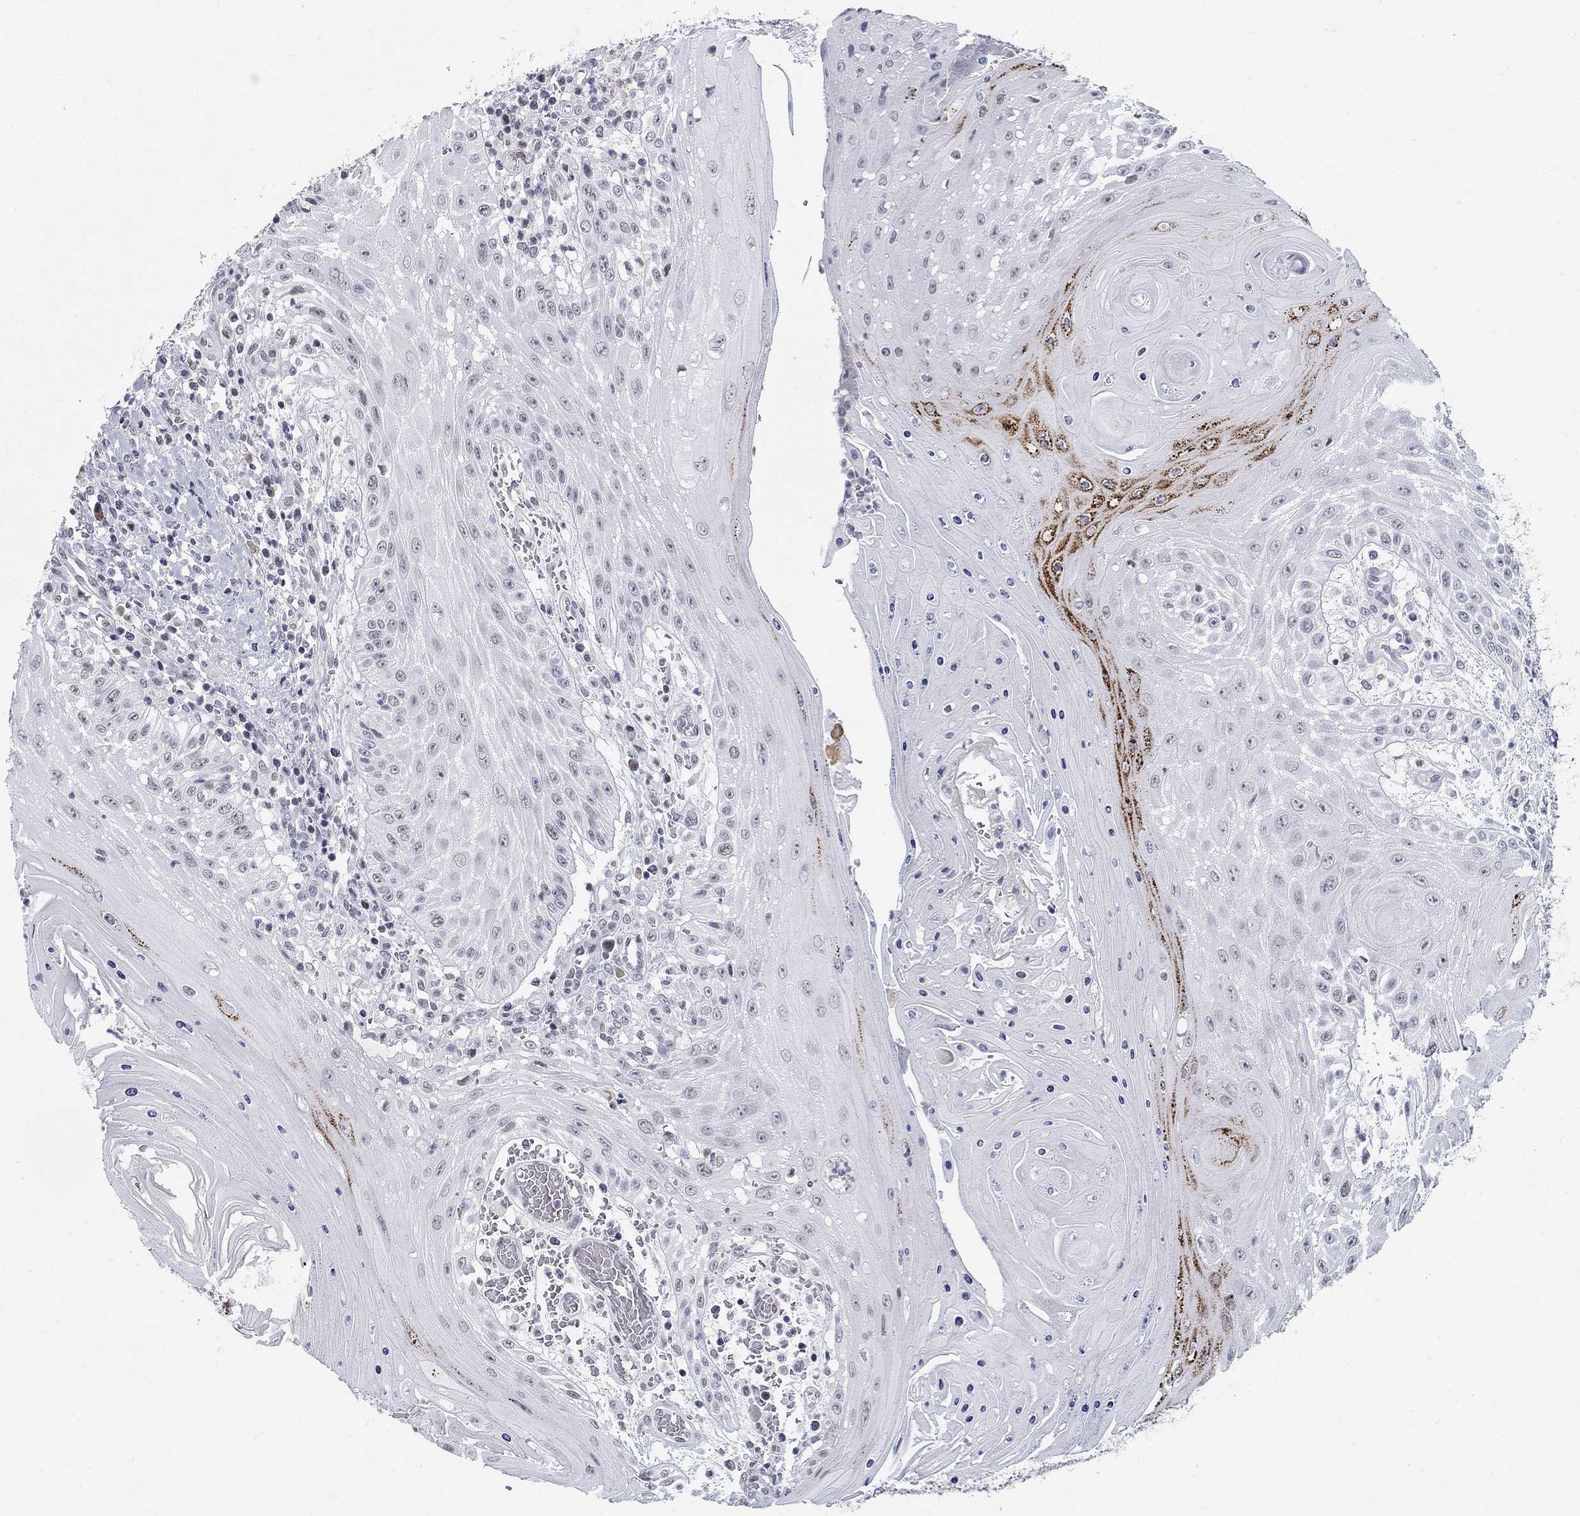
{"staining": {"intensity": "negative", "quantity": "none", "location": "none"}, "tissue": "head and neck cancer", "cell_type": "Tumor cells", "image_type": "cancer", "snomed": [{"axis": "morphology", "description": "Squamous cell carcinoma, NOS"}, {"axis": "topography", "description": "Oral tissue"}, {"axis": "topography", "description": "Head-Neck"}], "caption": "Immunohistochemistry micrograph of neoplastic tissue: human head and neck cancer (squamous cell carcinoma) stained with DAB exhibits no significant protein expression in tumor cells.", "gene": "BHLHE22", "patient": {"sex": "male", "age": 58}}